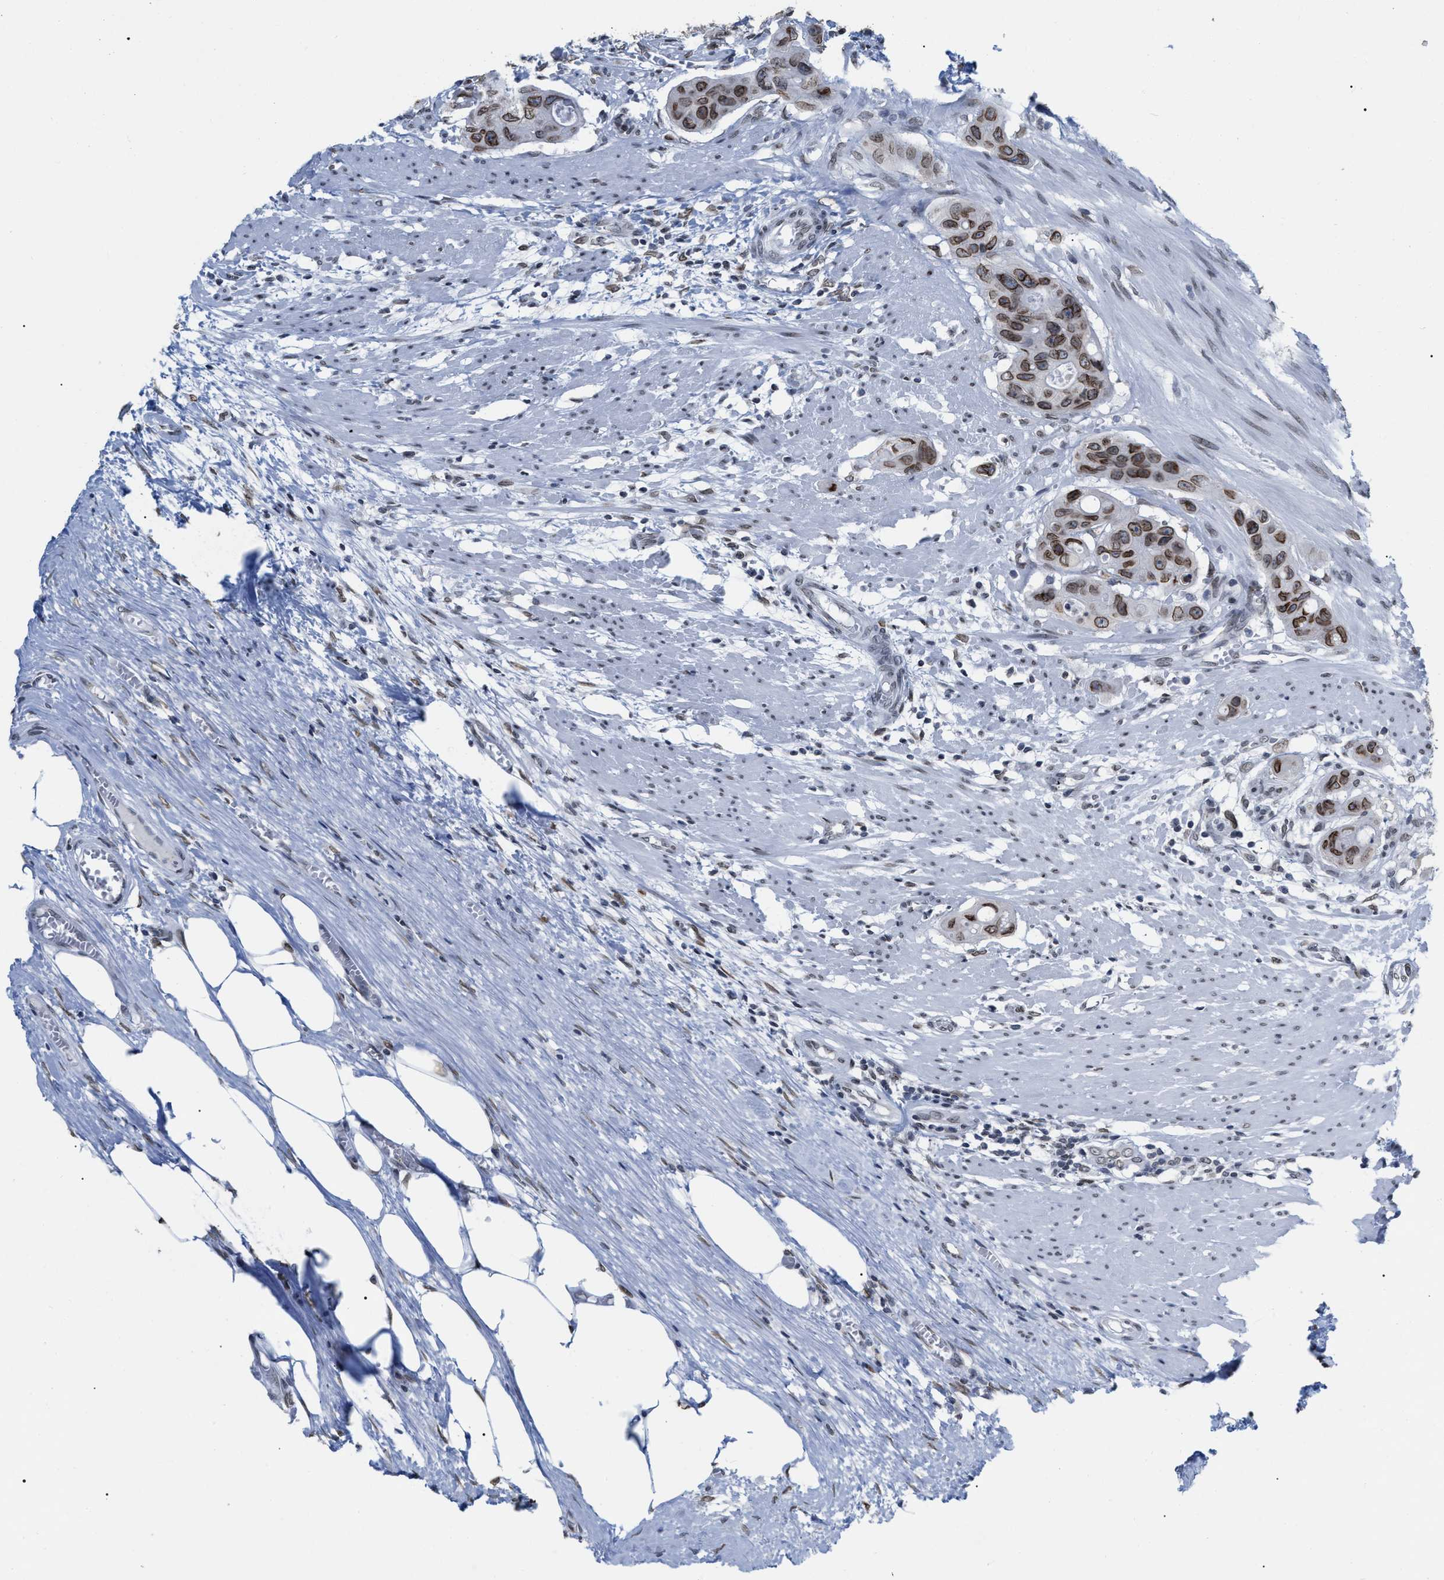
{"staining": {"intensity": "strong", "quantity": ">75%", "location": "cytoplasmic/membranous,nuclear"}, "tissue": "colorectal cancer", "cell_type": "Tumor cells", "image_type": "cancer", "snomed": [{"axis": "morphology", "description": "Adenocarcinoma, NOS"}, {"axis": "topography", "description": "Colon"}], "caption": "Immunohistochemical staining of human colorectal cancer shows high levels of strong cytoplasmic/membranous and nuclear protein staining in about >75% of tumor cells. (DAB IHC with brightfield microscopy, high magnification).", "gene": "TPR", "patient": {"sex": "female", "age": 57}}